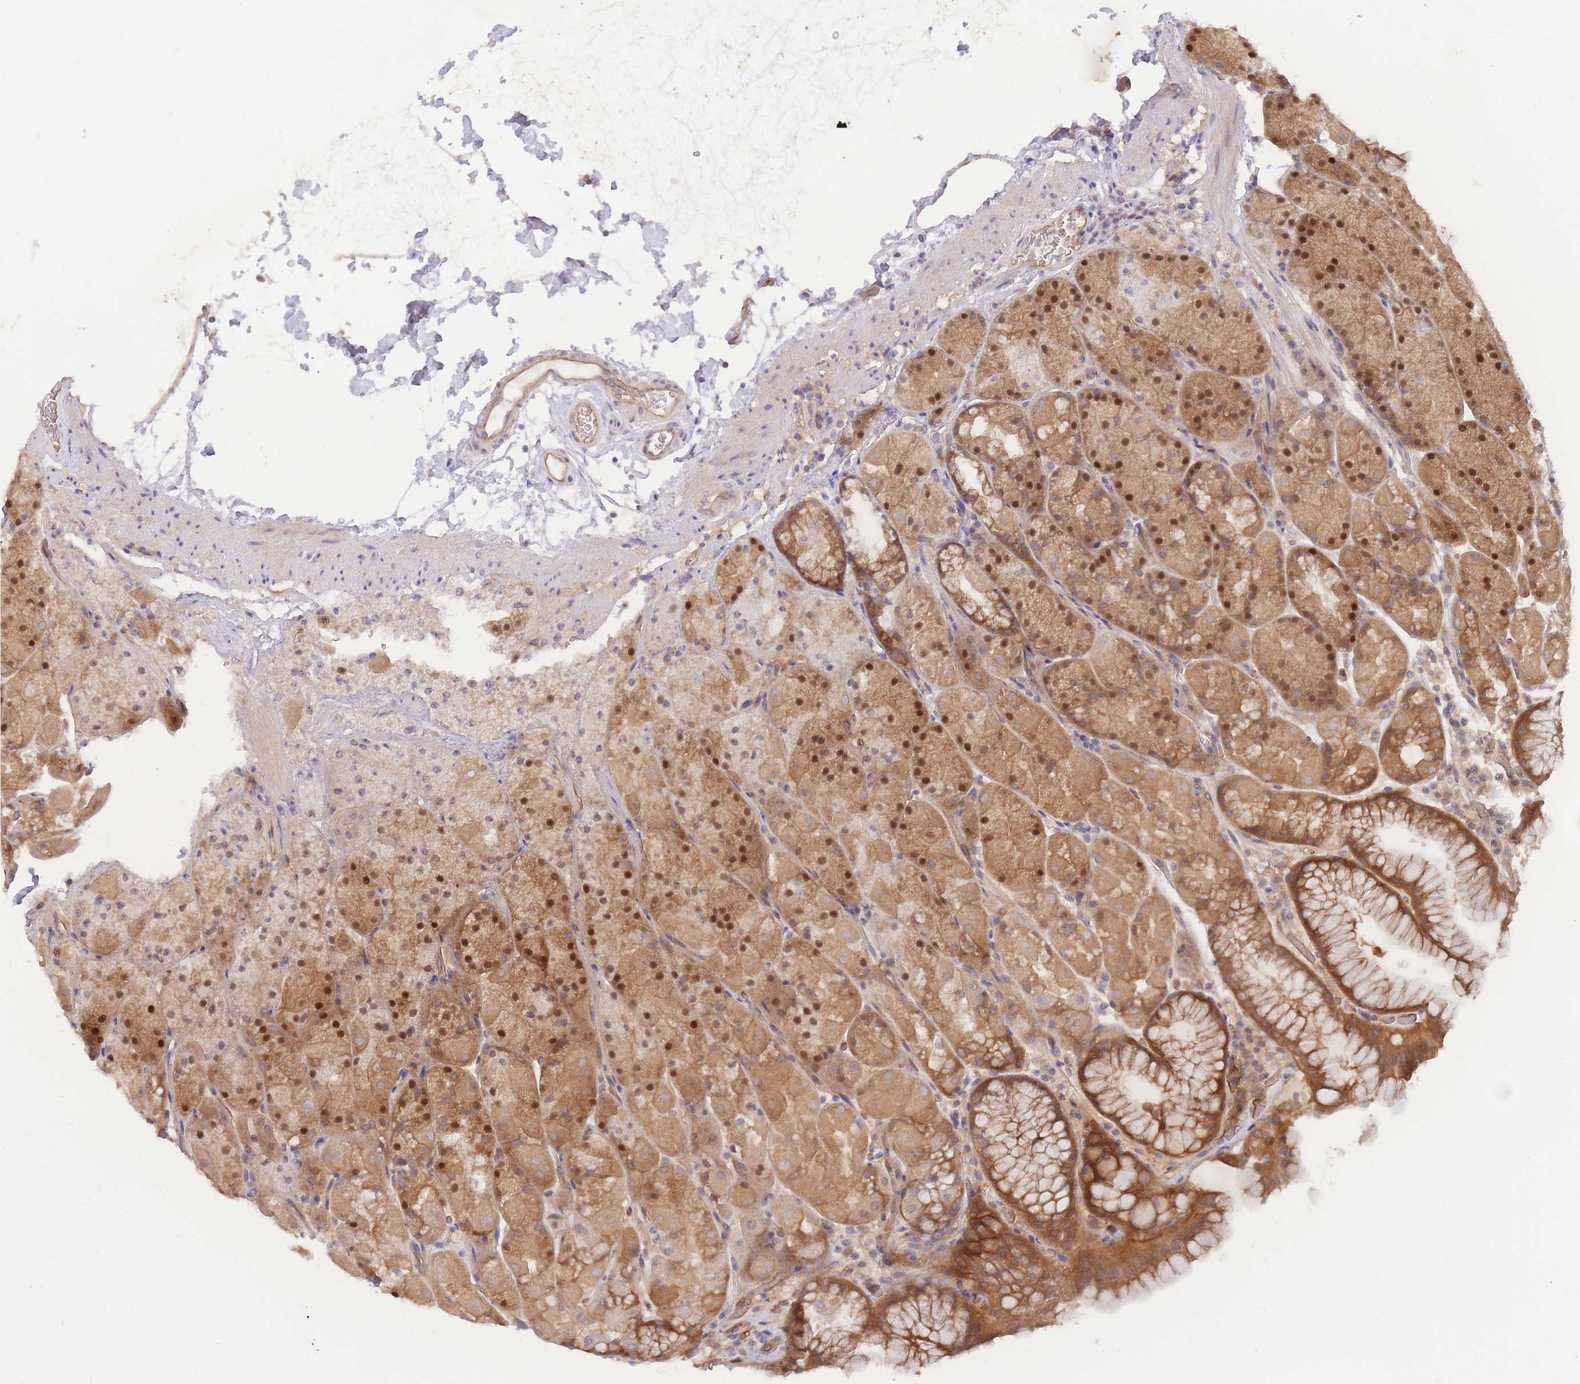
{"staining": {"intensity": "moderate", "quantity": ">75%", "location": "cytoplasmic/membranous"}, "tissue": "stomach", "cell_type": "Glandular cells", "image_type": "normal", "snomed": [{"axis": "morphology", "description": "Normal tissue, NOS"}, {"axis": "topography", "description": "Stomach, upper"}, {"axis": "topography", "description": "Stomach, lower"}], "caption": "Benign stomach shows moderate cytoplasmic/membranous positivity in approximately >75% of glandular cells.", "gene": "PREP", "patient": {"sex": "male", "age": 67}}